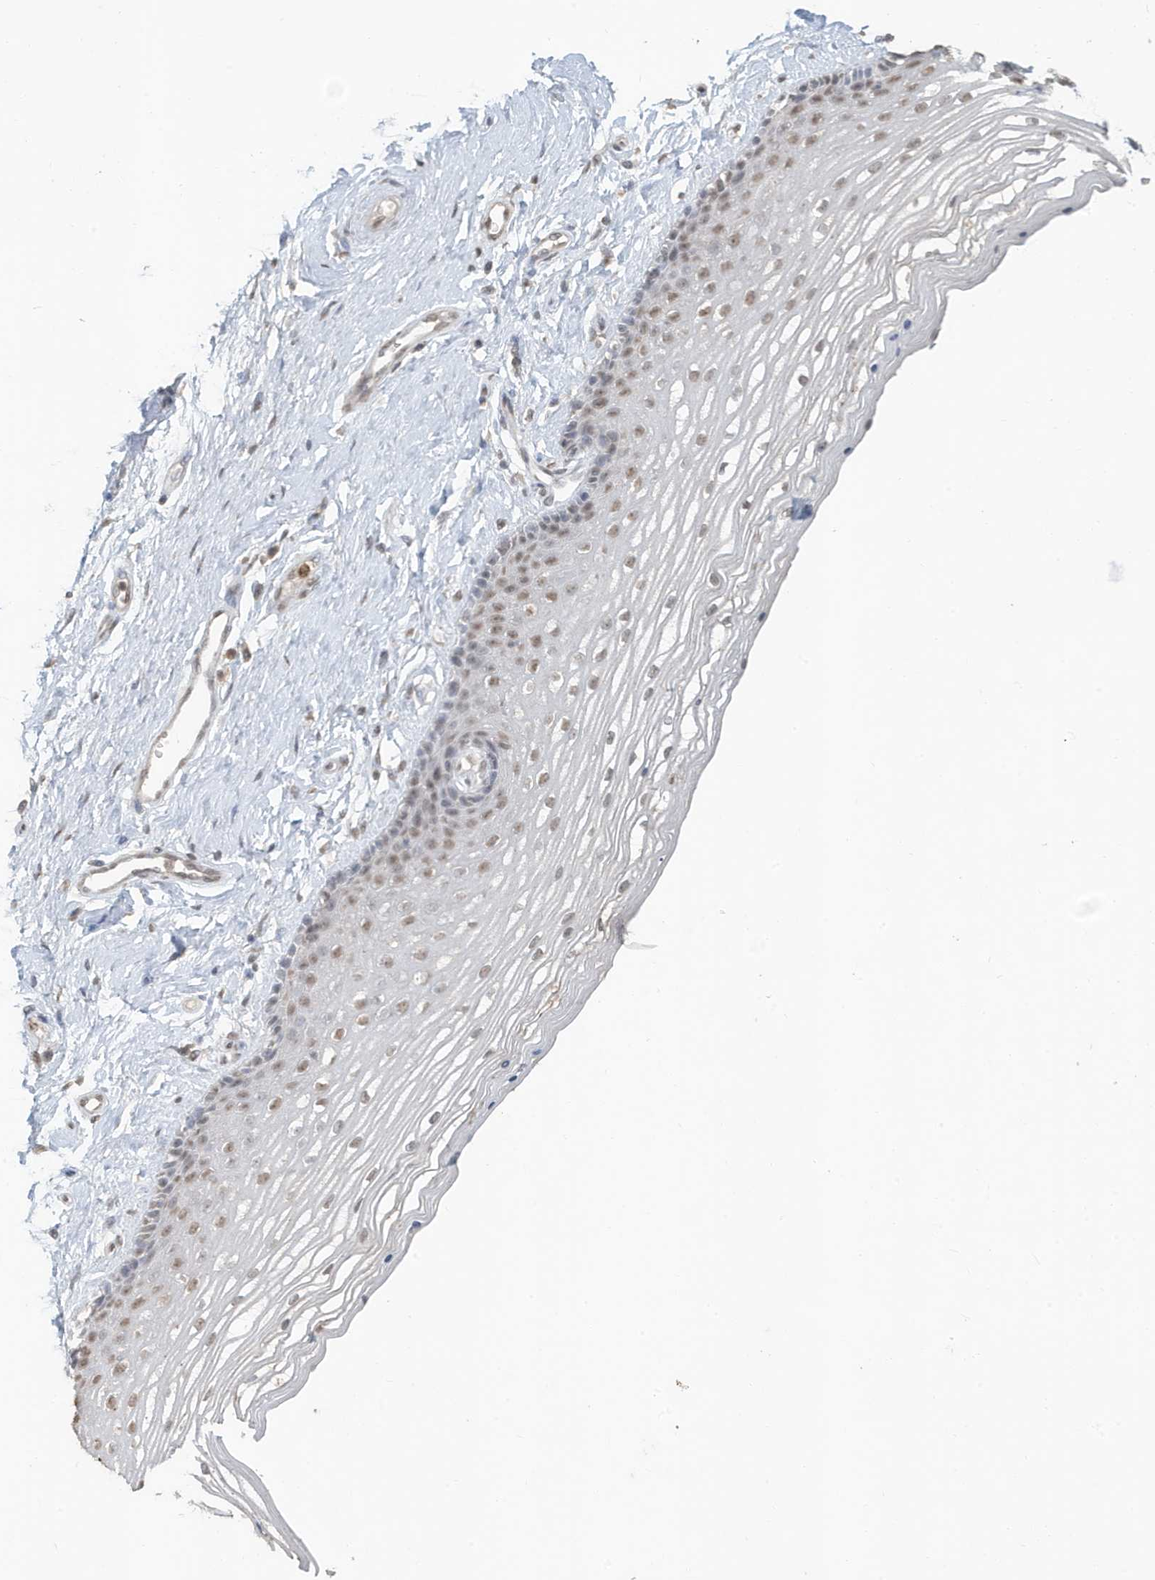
{"staining": {"intensity": "weak", "quantity": "25%-75%", "location": "nuclear"}, "tissue": "vagina", "cell_type": "Squamous epithelial cells", "image_type": "normal", "snomed": [{"axis": "morphology", "description": "Normal tissue, NOS"}, {"axis": "topography", "description": "Vagina"}], "caption": "Squamous epithelial cells demonstrate low levels of weak nuclear expression in approximately 25%-75% of cells in normal vagina.", "gene": "DEFA1", "patient": {"sex": "female", "age": 46}}